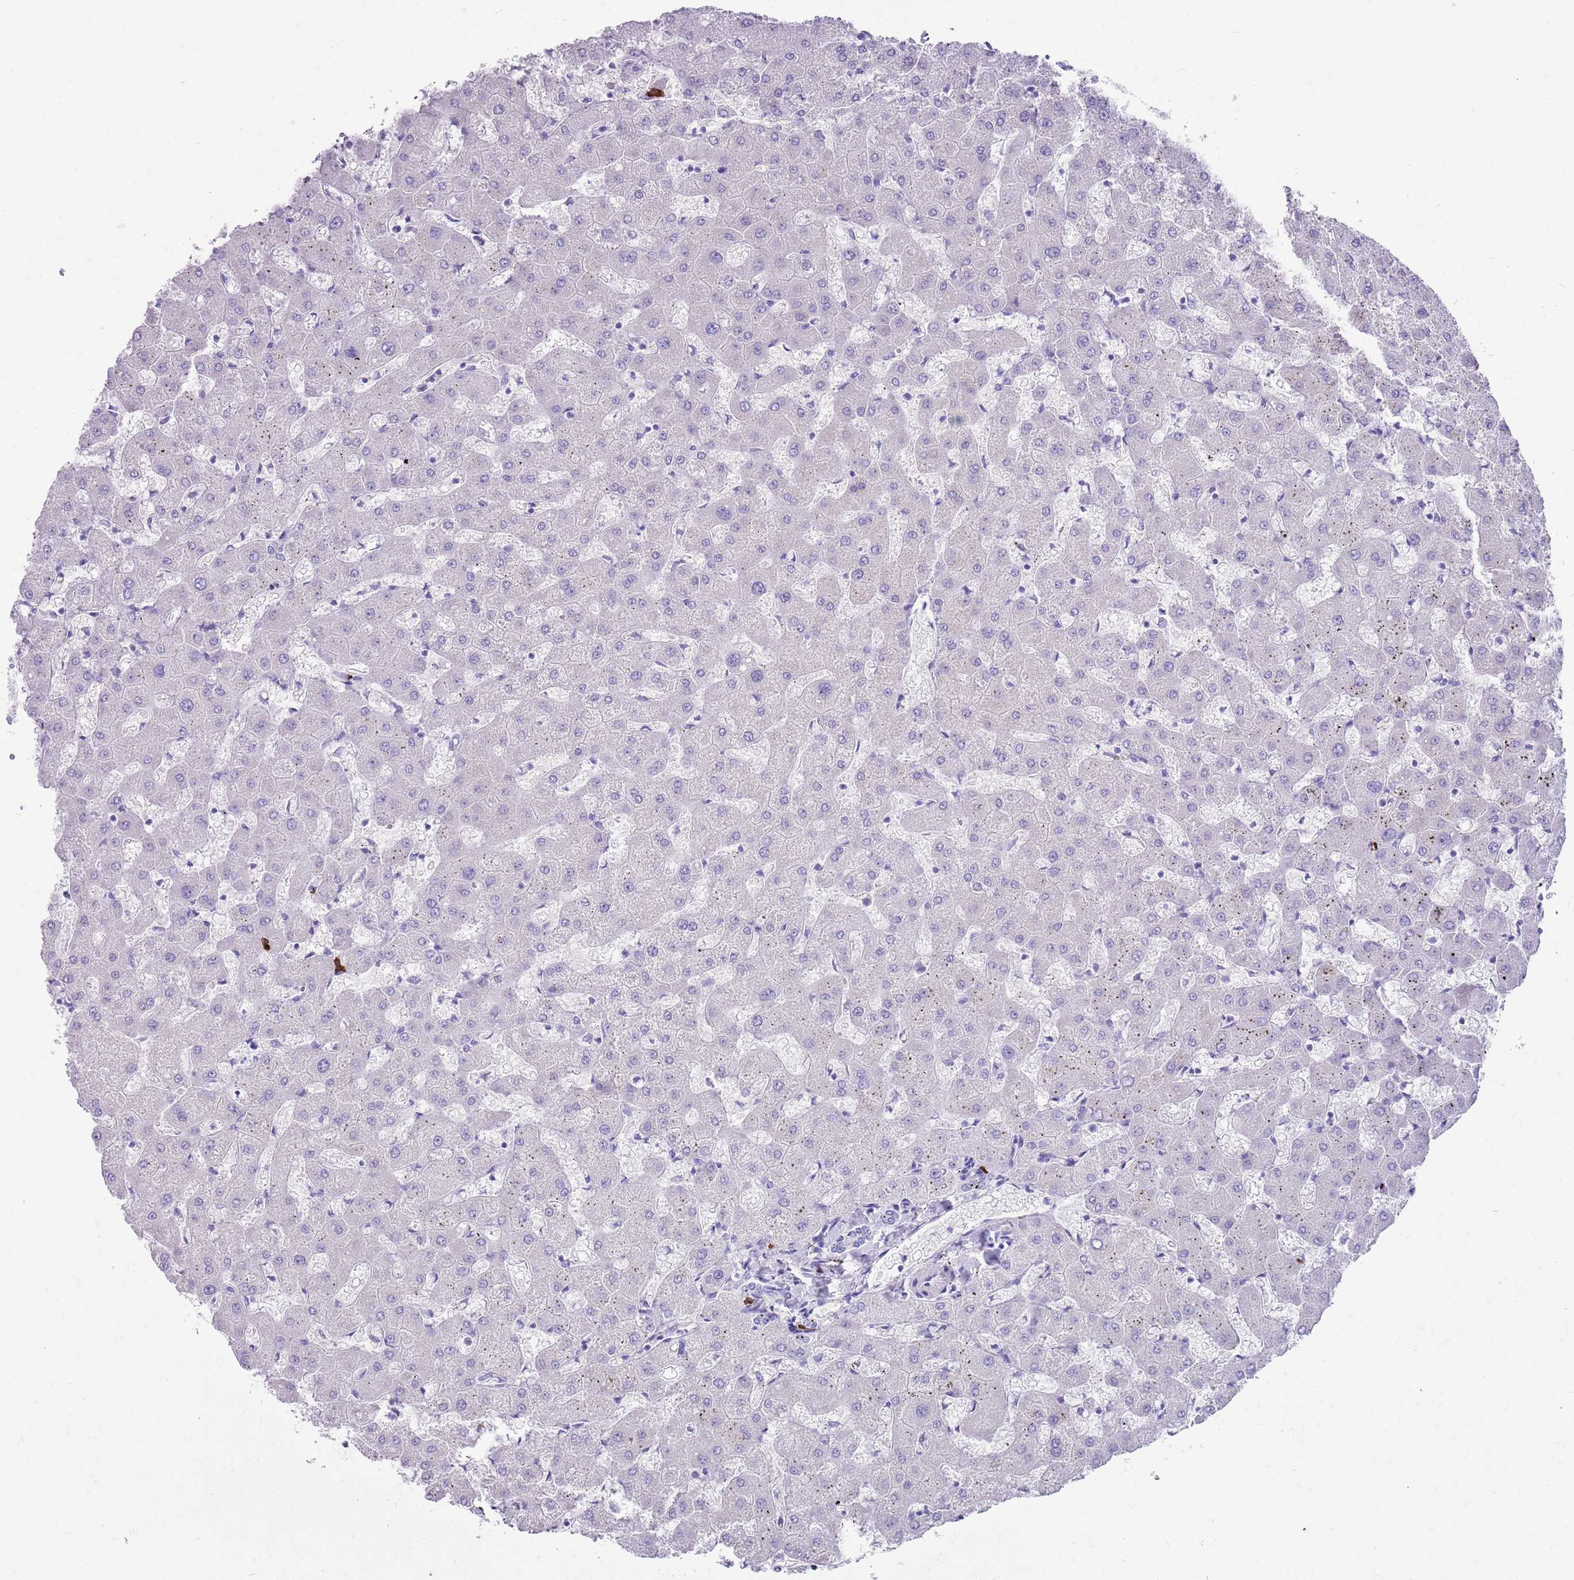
{"staining": {"intensity": "negative", "quantity": "none", "location": "none"}, "tissue": "liver", "cell_type": "Cholangiocytes", "image_type": "normal", "snomed": [{"axis": "morphology", "description": "Normal tissue, NOS"}, {"axis": "topography", "description": "Liver"}], "caption": "Liver was stained to show a protein in brown. There is no significant positivity in cholangiocytes. (DAB (3,3'-diaminobenzidine) IHC with hematoxylin counter stain).", "gene": "ENSG00000263020", "patient": {"sex": "female", "age": 63}}